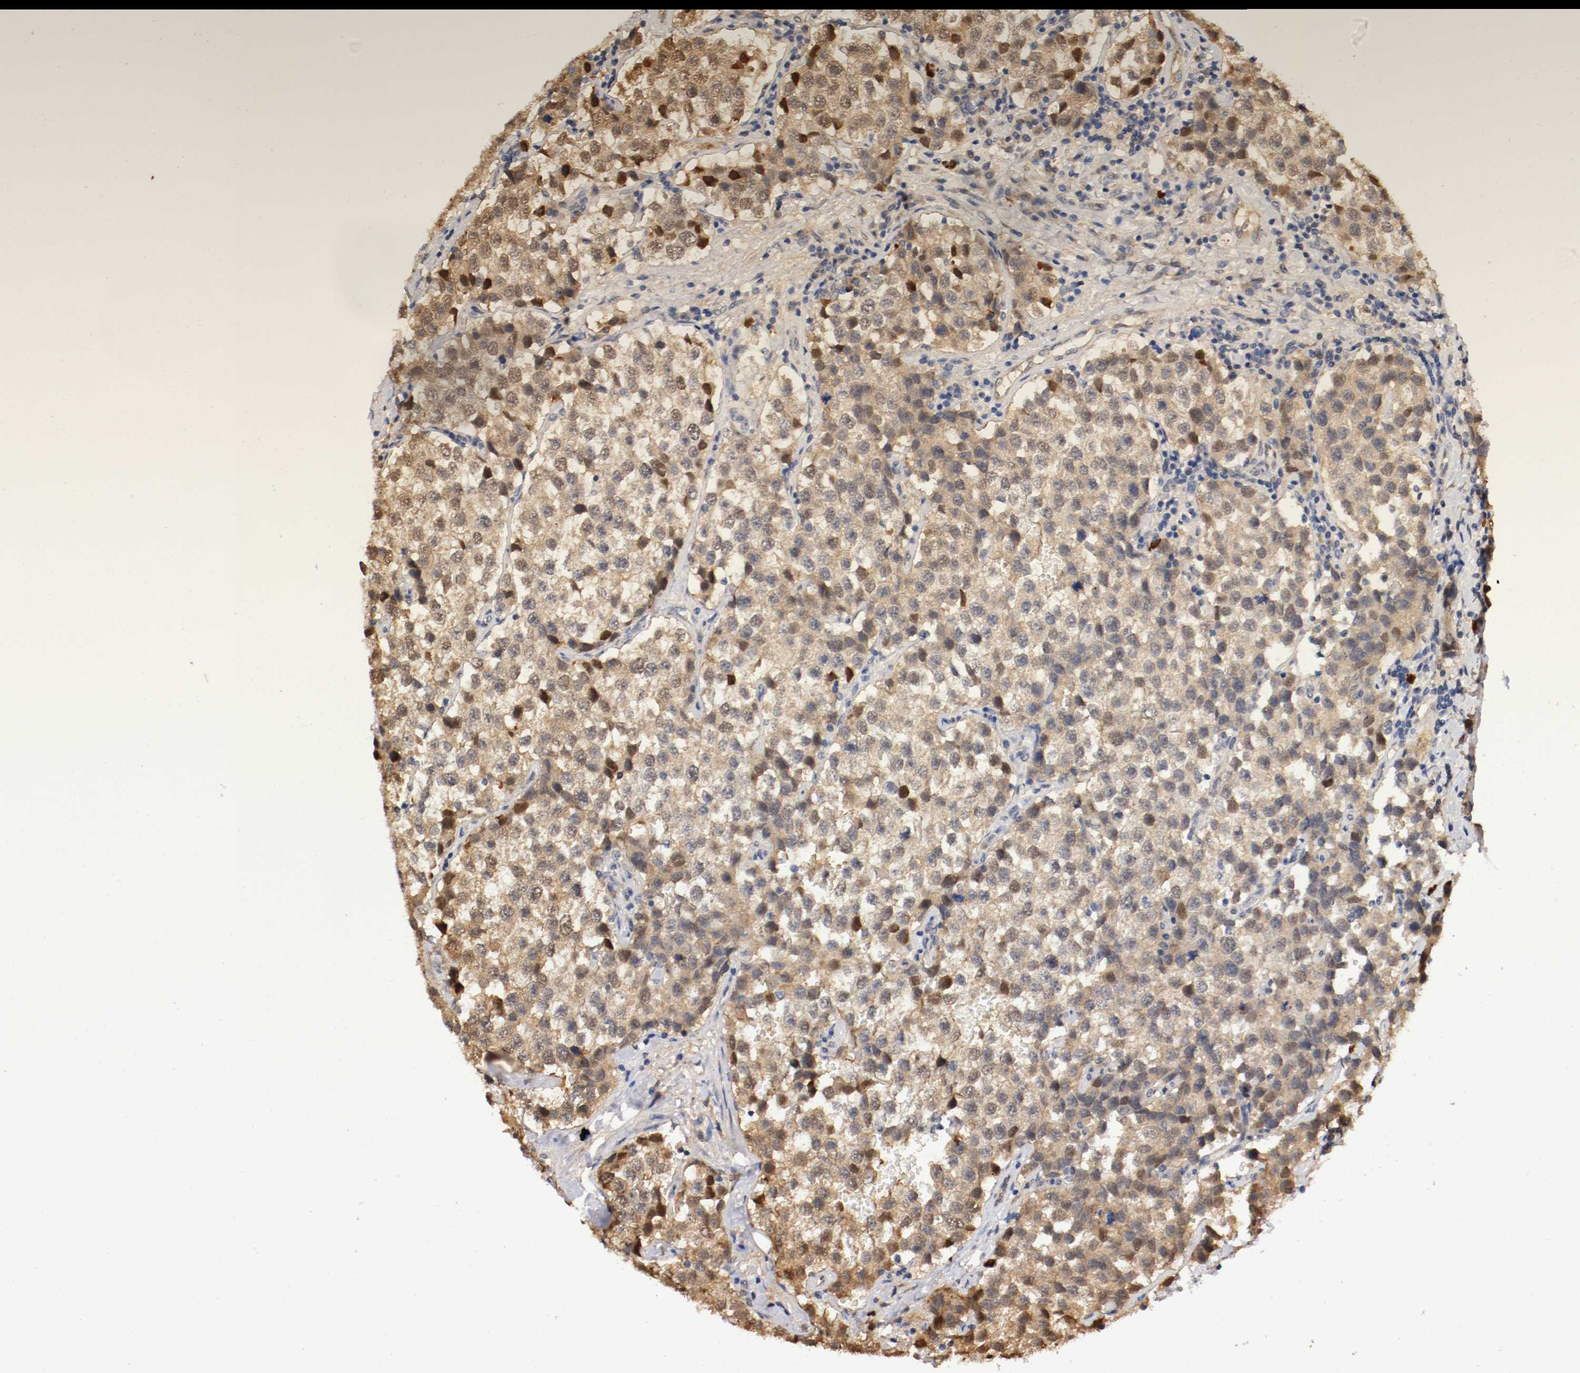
{"staining": {"intensity": "moderate", "quantity": ">75%", "location": "cytoplasmic/membranous,nuclear"}, "tissue": "testis cancer", "cell_type": "Tumor cells", "image_type": "cancer", "snomed": [{"axis": "morphology", "description": "Seminoma, NOS"}, {"axis": "topography", "description": "Testis"}], "caption": "Immunohistochemical staining of testis seminoma shows medium levels of moderate cytoplasmic/membranous and nuclear staining in approximately >75% of tumor cells. The protein is stained brown, and the nuclei are stained in blue (DAB (3,3'-diaminobenzidine) IHC with brightfield microscopy, high magnification).", "gene": "DNMT3B", "patient": {"sex": "male", "age": 39}}